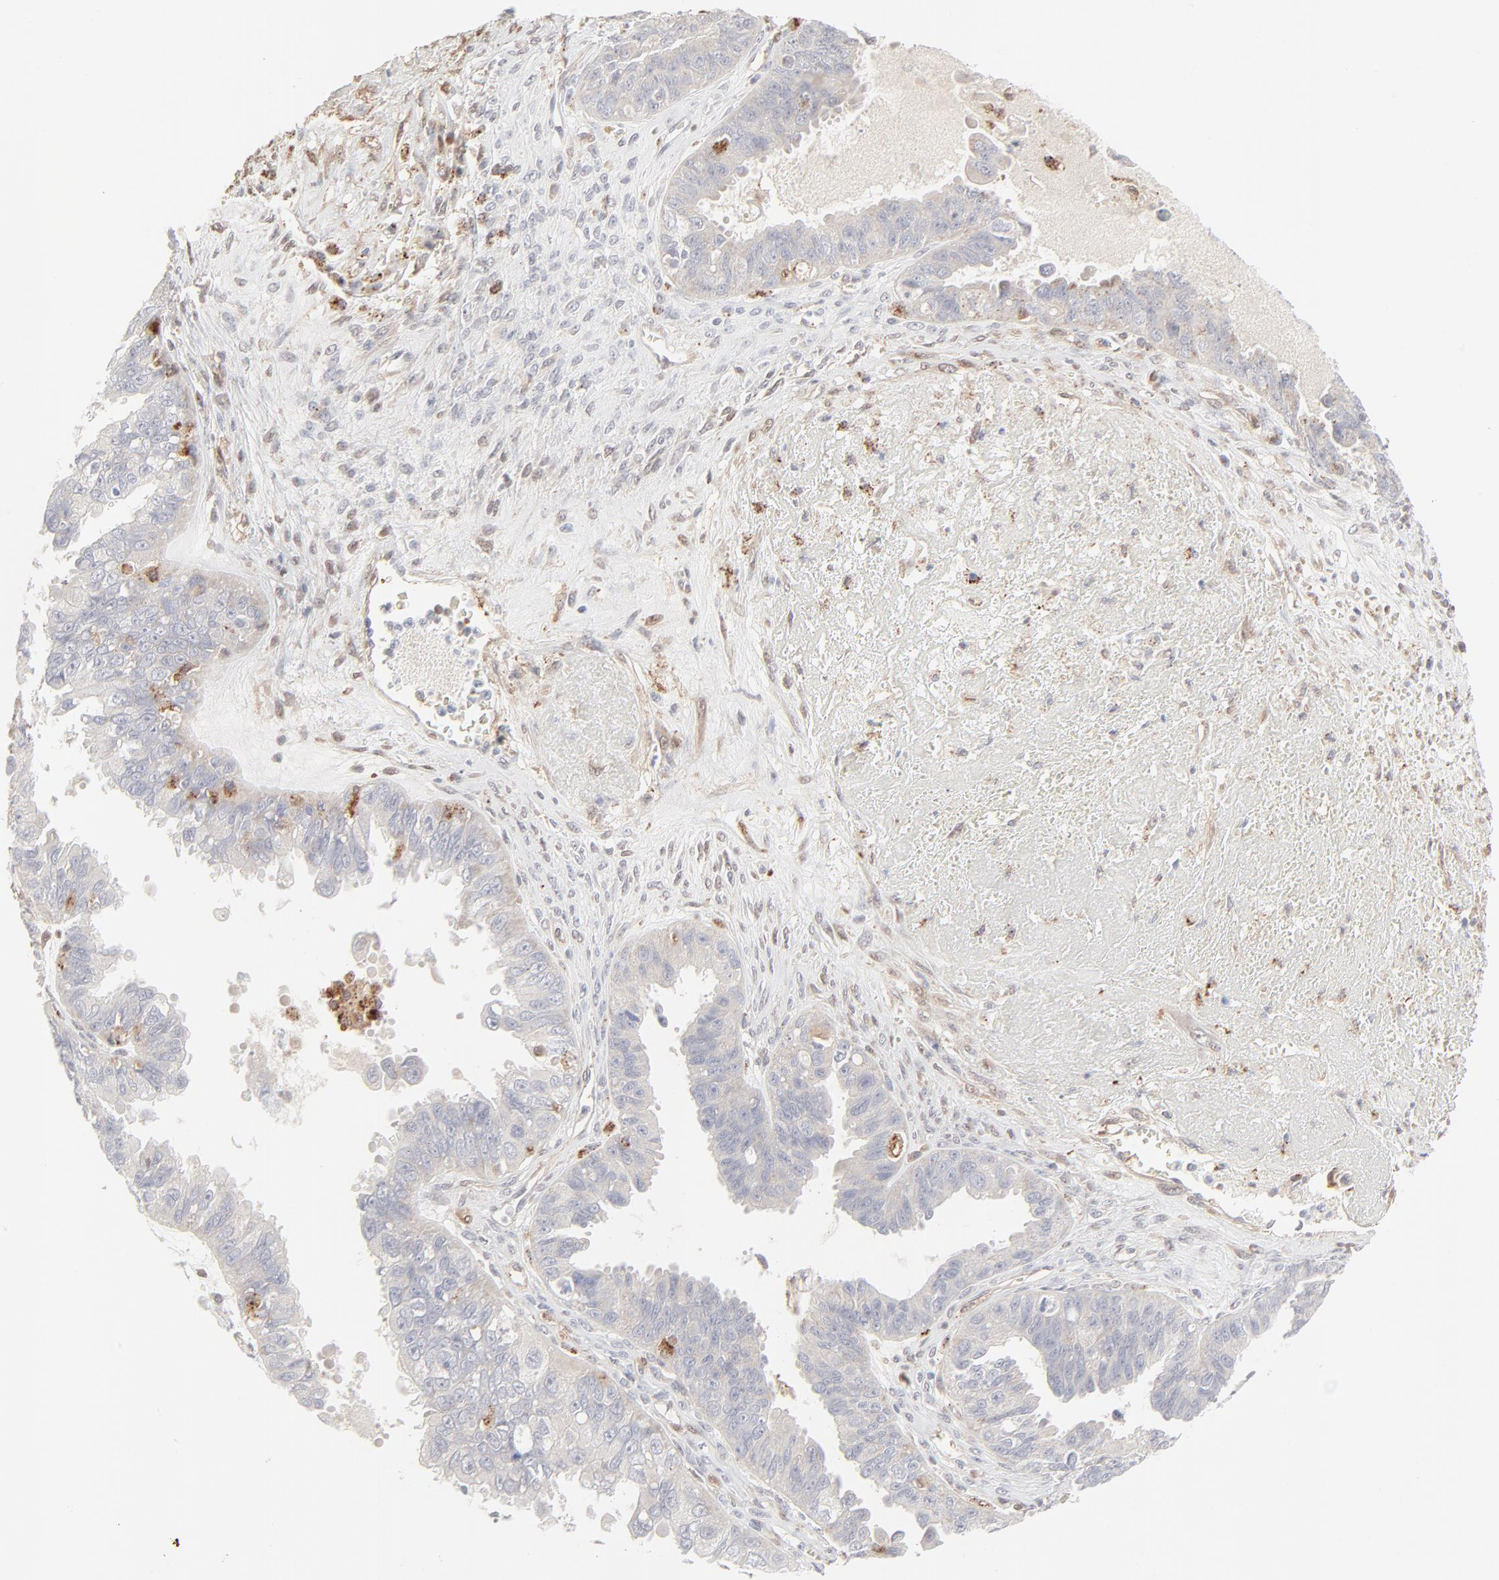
{"staining": {"intensity": "negative", "quantity": "none", "location": "none"}, "tissue": "ovarian cancer", "cell_type": "Tumor cells", "image_type": "cancer", "snomed": [{"axis": "morphology", "description": "Carcinoma, endometroid"}, {"axis": "topography", "description": "Ovary"}], "caption": "Endometroid carcinoma (ovarian) was stained to show a protein in brown. There is no significant expression in tumor cells. (DAB IHC, high magnification).", "gene": "LGALS2", "patient": {"sex": "female", "age": 85}}